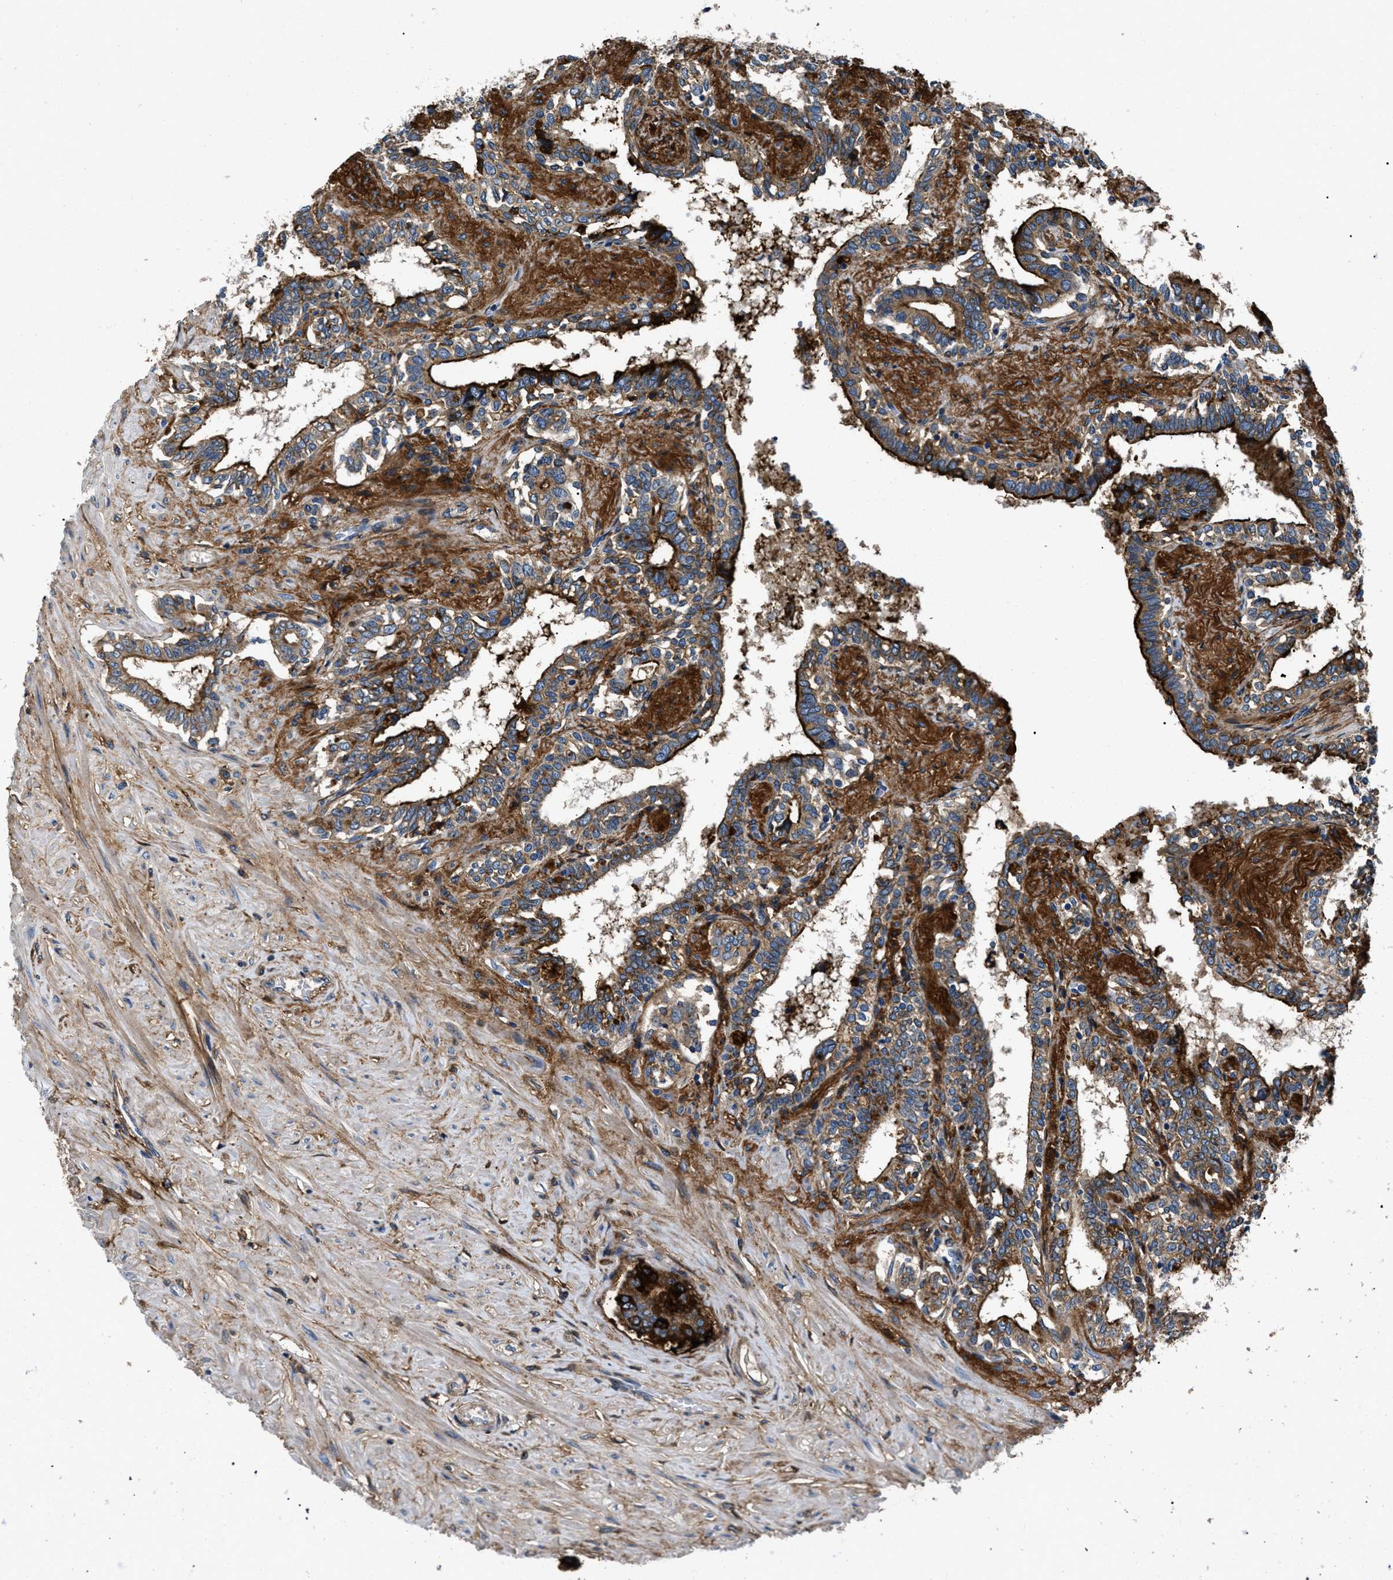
{"staining": {"intensity": "strong", "quantity": "25%-75%", "location": "cytoplasmic/membranous"}, "tissue": "seminal vesicle", "cell_type": "Glandular cells", "image_type": "normal", "snomed": [{"axis": "morphology", "description": "Normal tissue, NOS"}, {"axis": "morphology", "description": "Adenocarcinoma, High grade"}, {"axis": "topography", "description": "Prostate"}, {"axis": "topography", "description": "Seminal veicle"}], "caption": "The histopathology image demonstrates a brown stain indicating the presence of a protein in the cytoplasmic/membranous of glandular cells in seminal vesicle.", "gene": "CD276", "patient": {"sex": "male", "age": 55}}